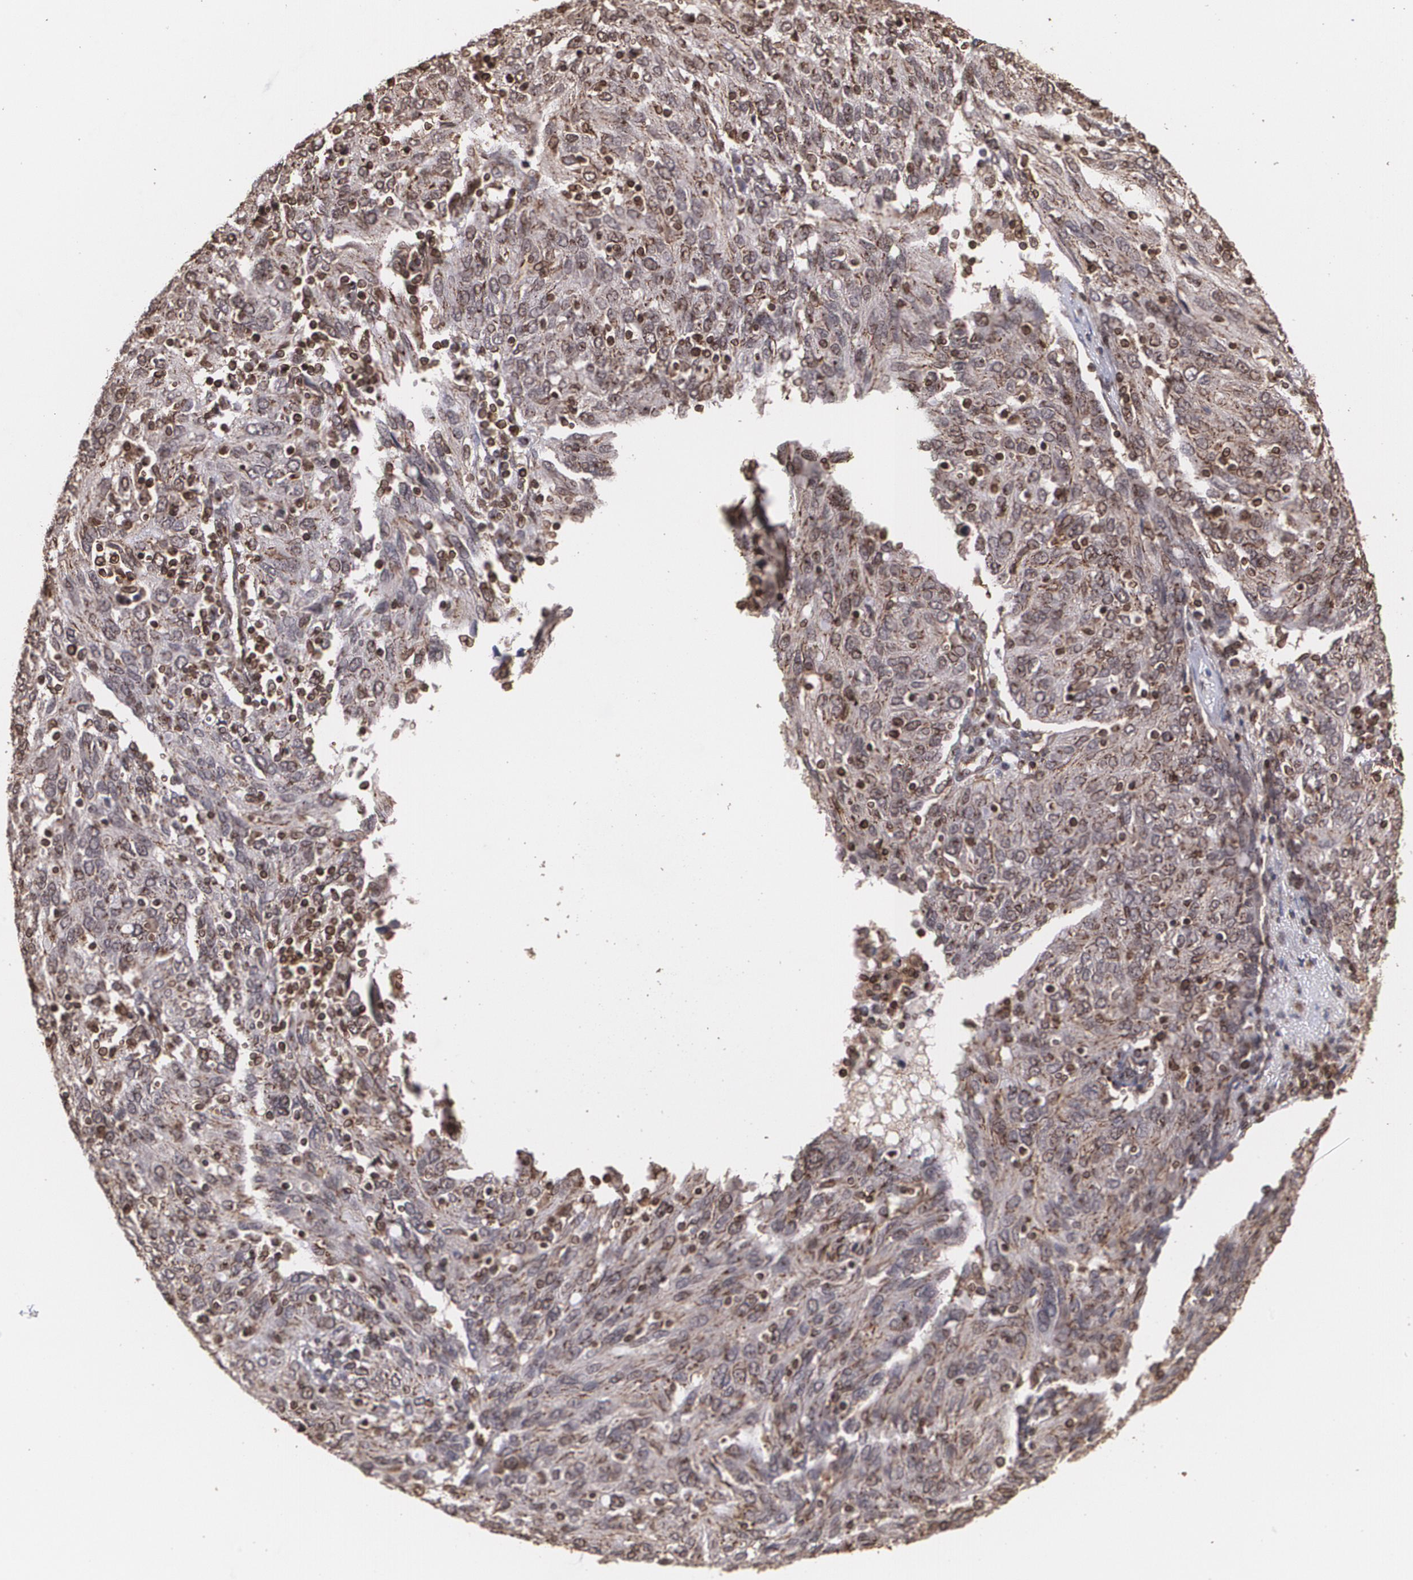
{"staining": {"intensity": "moderate", "quantity": ">75%", "location": "cytoplasmic/membranous"}, "tissue": "ovarian cancer", "cell_type": "Tumor cells", "image_type": "cancer", "snomed": [{"axis": "morphology", "description": "Carcinoma, endometroid"}, {"axis": "topography", "description": "Ovary"}], "caption": "Immunohistochemical staining of endometroid carcinoma (ovarian) displays medium levels of moderate cytoplasmic/membranous protein positivity in about >75% of tumor cells.", "gene": "TRIP11", "patient": {"sex": "female", "age": 50}}